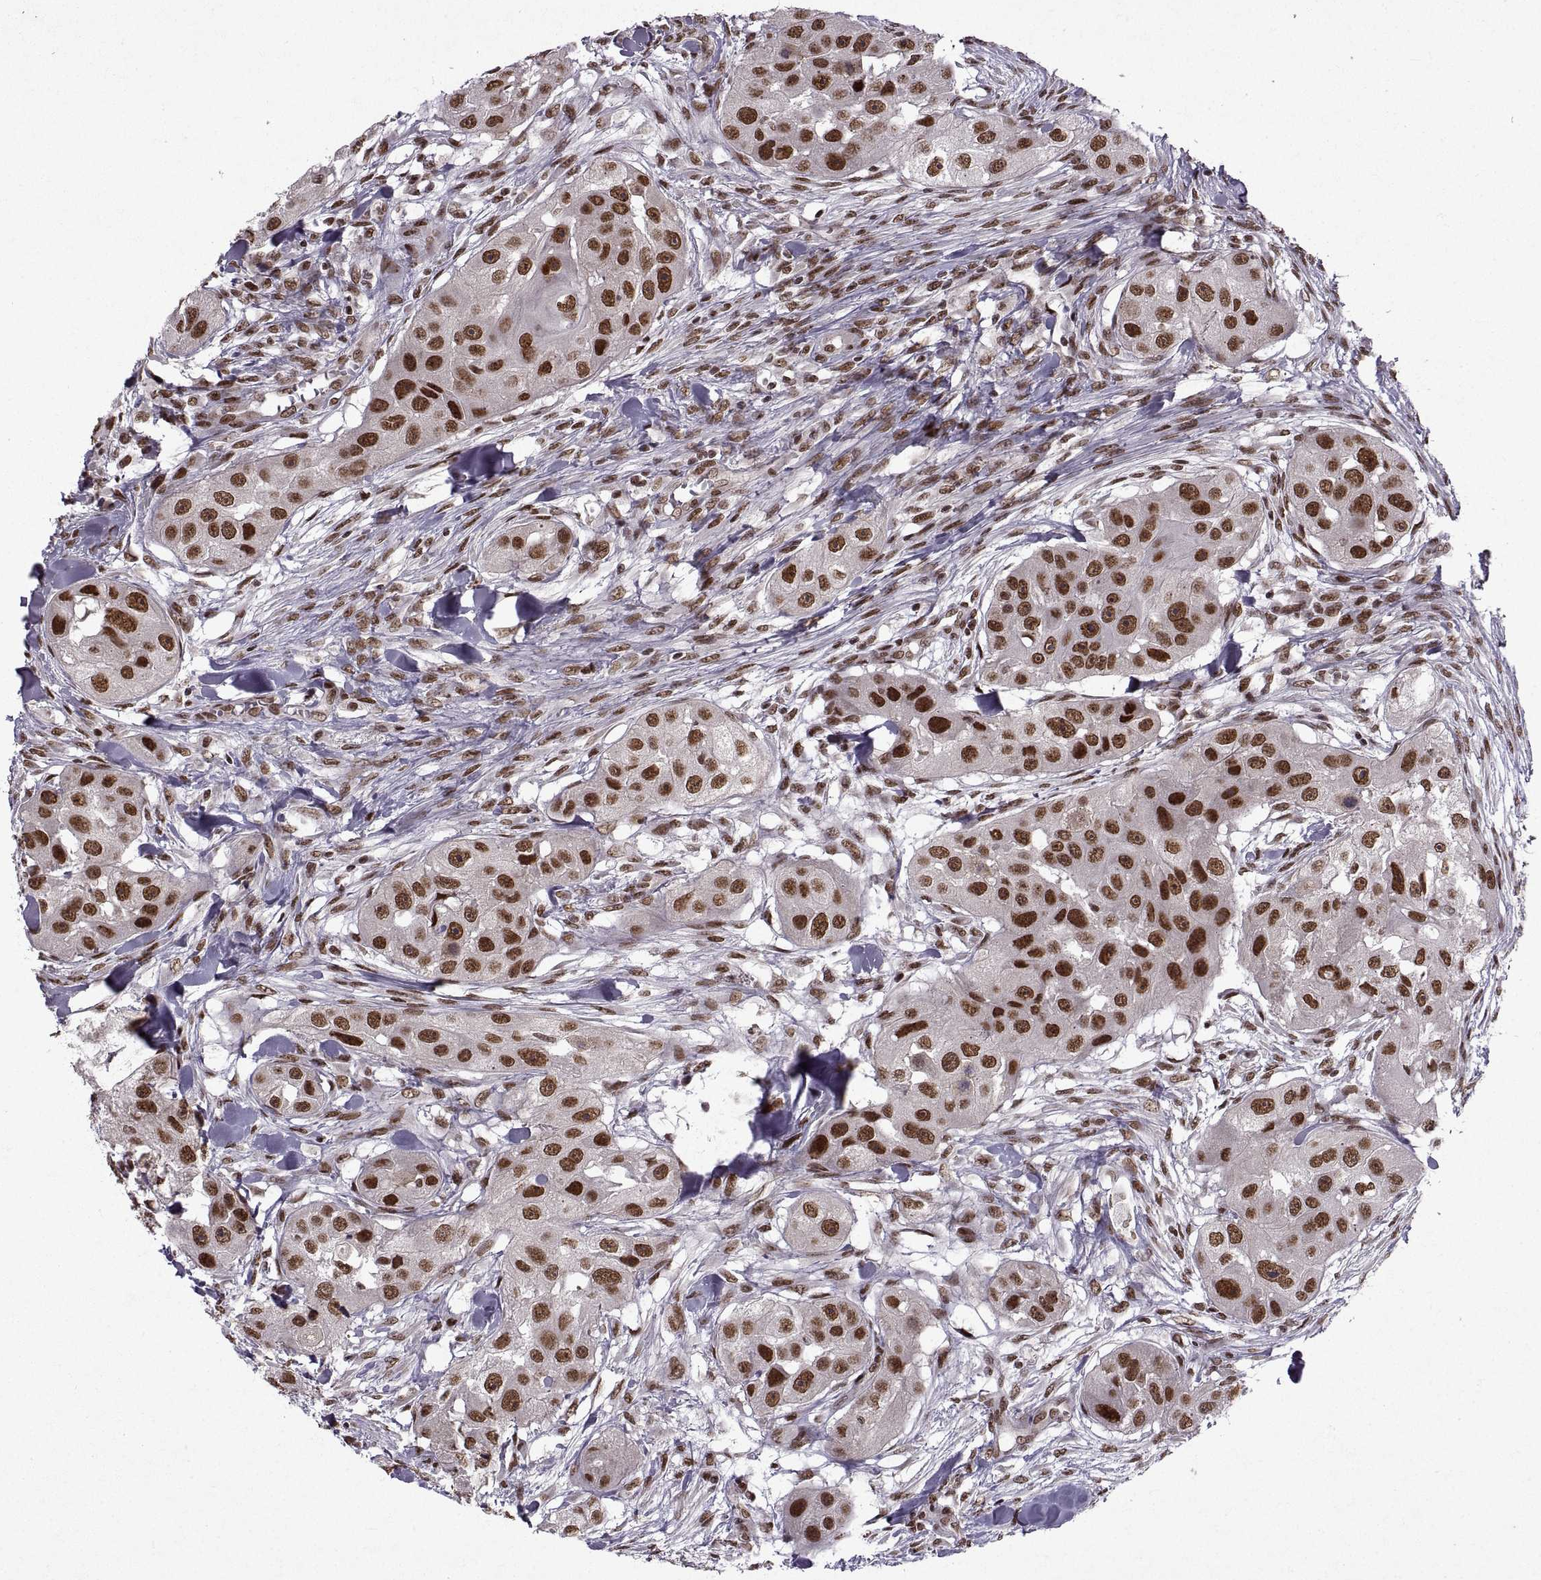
{"staining": {"intensity": "strong", "quantity": ">75%", "location": "nuclear"}, "tissue": "head and neck cancer", "cell_type": "Tumor cells", "image_type": "cancer", "snomed": [{"axis": "morphology", "description": "Squamous cell carcinoma, NOS"}, {"axis": "topography", "description": "Head-Neck"}], "caption": "Head and neck cancer (squamous cell carcinoma) tissue reveals strong nuclear positivity in approximately >75% of tumor cells, visualized by immunohistochemistry.", "gene": "MT1E", "patient": {"sex": "male", "age": 51}}